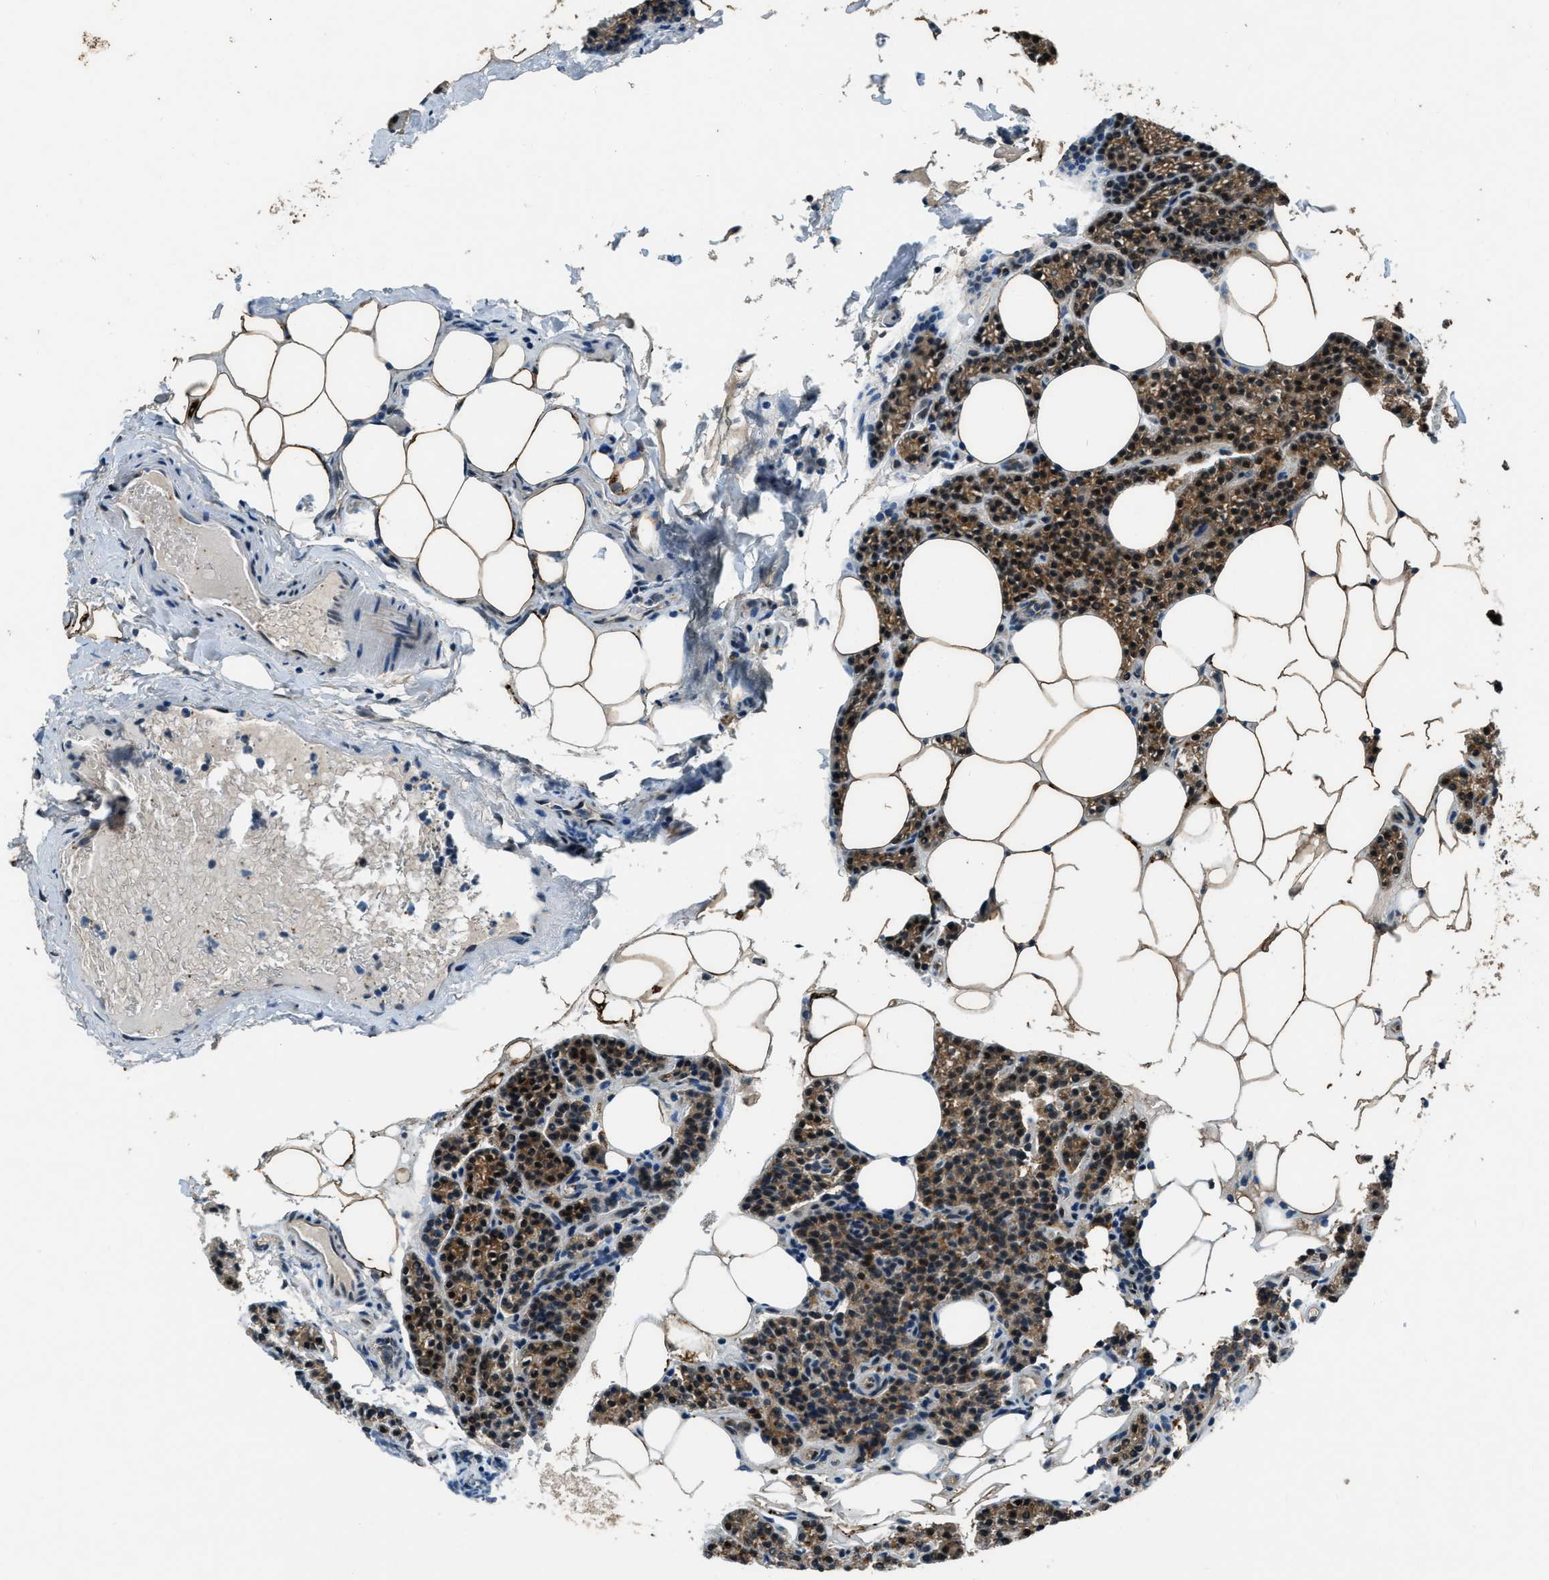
{"staining": {"intensity": "moderate", "quantity": ">75%", "location": "cytoplasmic/membranous,nuclear"}, "tissue": "parathyroid gland", "cell_type": "Glandular cells", "image_type": "normal", "snomed": [{"axis": "morphology", "description": "Normal tissue, NOS"}, {"axis": "morphology", "description": "Adenoma, NOS"}, {"axis": "topography", "description": "Parathyroid gland"}], "caption": "Approximately >75% of glandular cells in benign parathyroid gland demonstrate moderate cytoplasmic/membranous,nuclear protein staining as visualized by brown immunohistochemical staining.", "gene": "NUDCD3", "patient": {"sex": "female", "age": 70}}